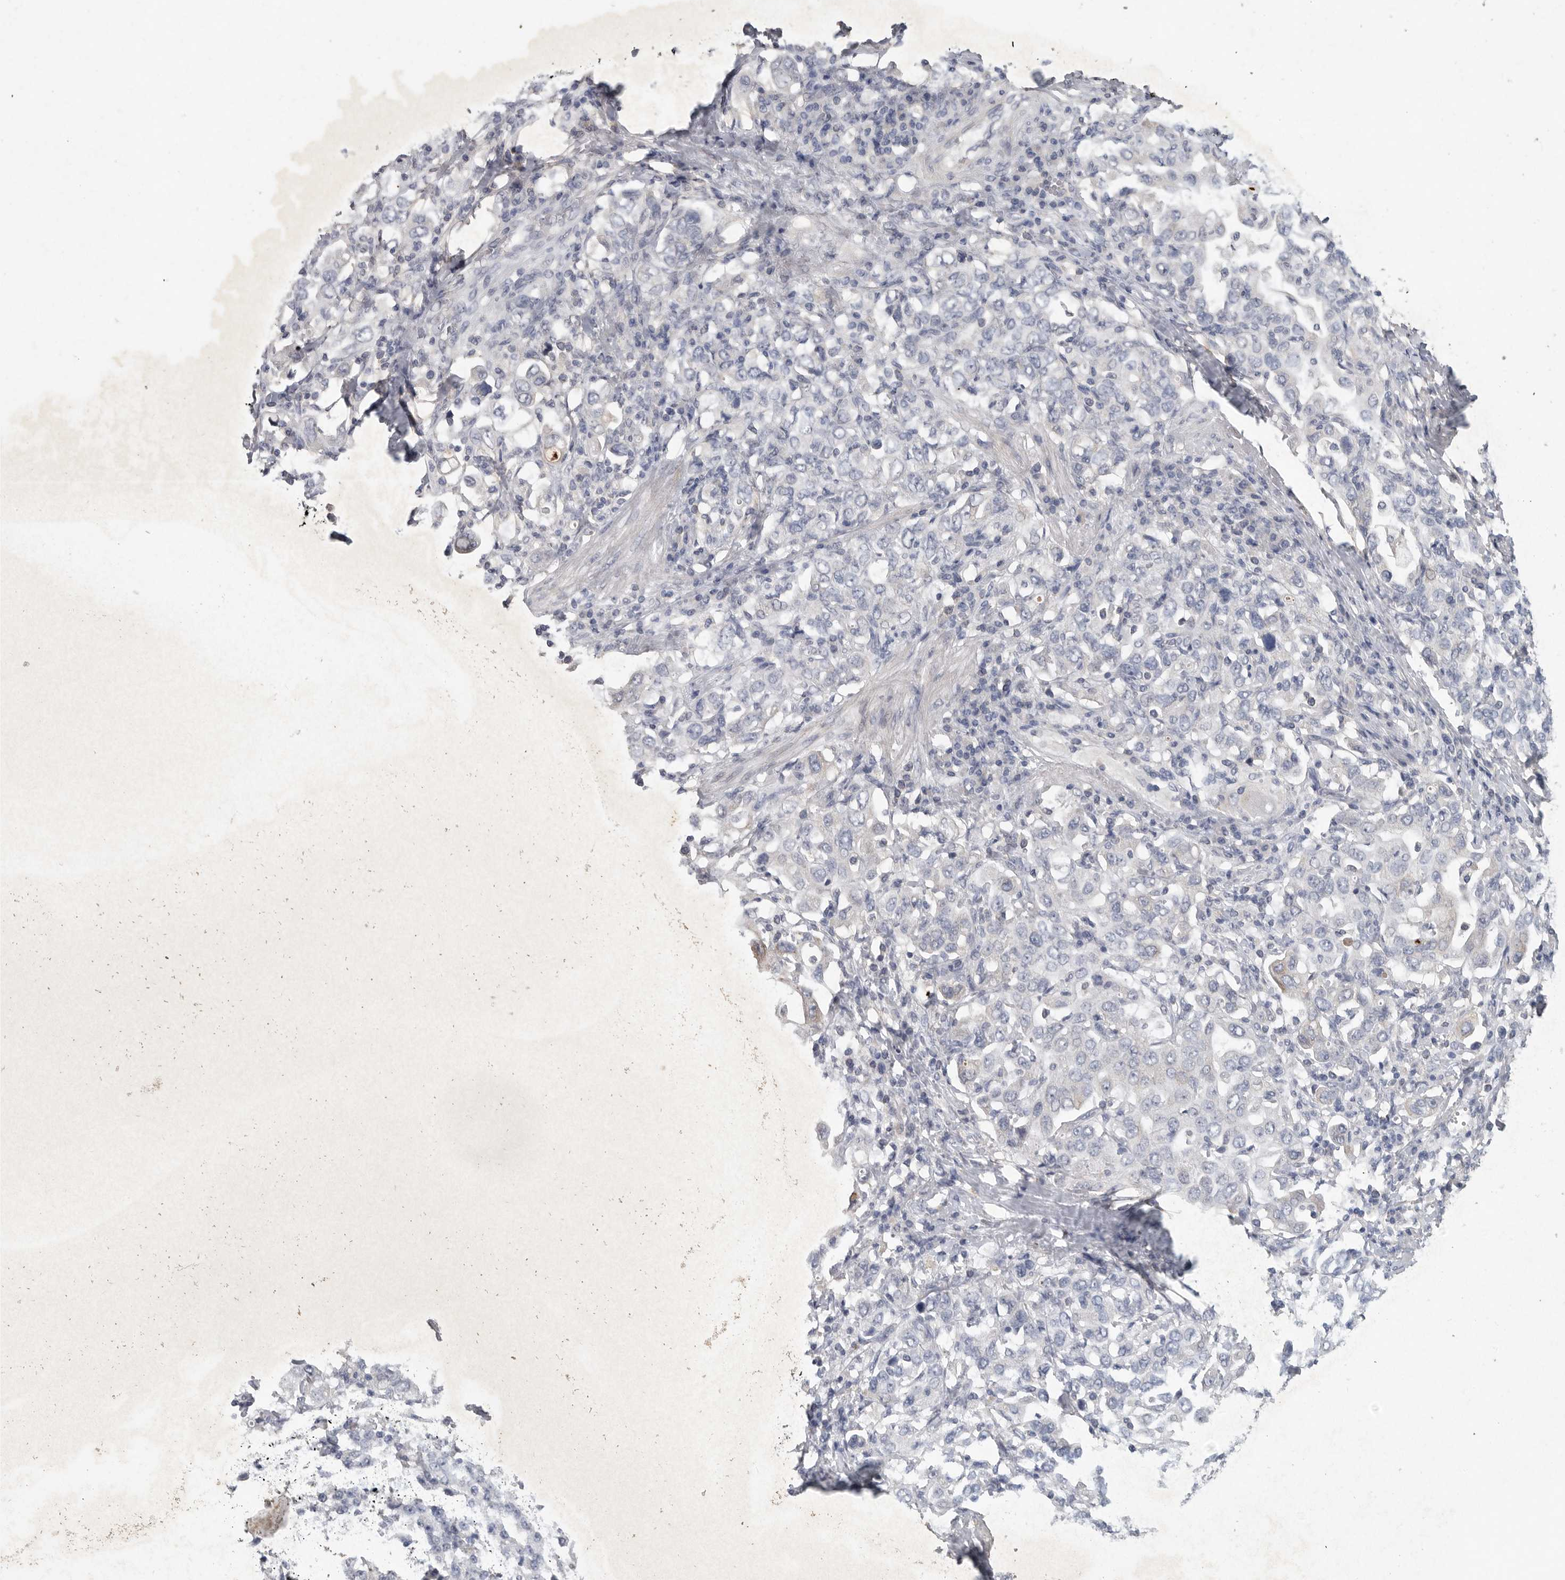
{"staining": {"intensity": "negative", "quantity": "none", "location": "none"}, "tissue": "stomach cancer", "cell_type": "Tumor cells", "image_type": "cancer", "snomed": [{"axis": "morphology", "description": "Adenocarcinoma, NOS"}, {"axis": "topography", "description": "Stomach, upper"}], "caption": "Histopathology image shows no significant protein positivity in tumor cells of stomach cancer.", "gene": "REG4", "patient": {"sex": "male", "age": 62}}